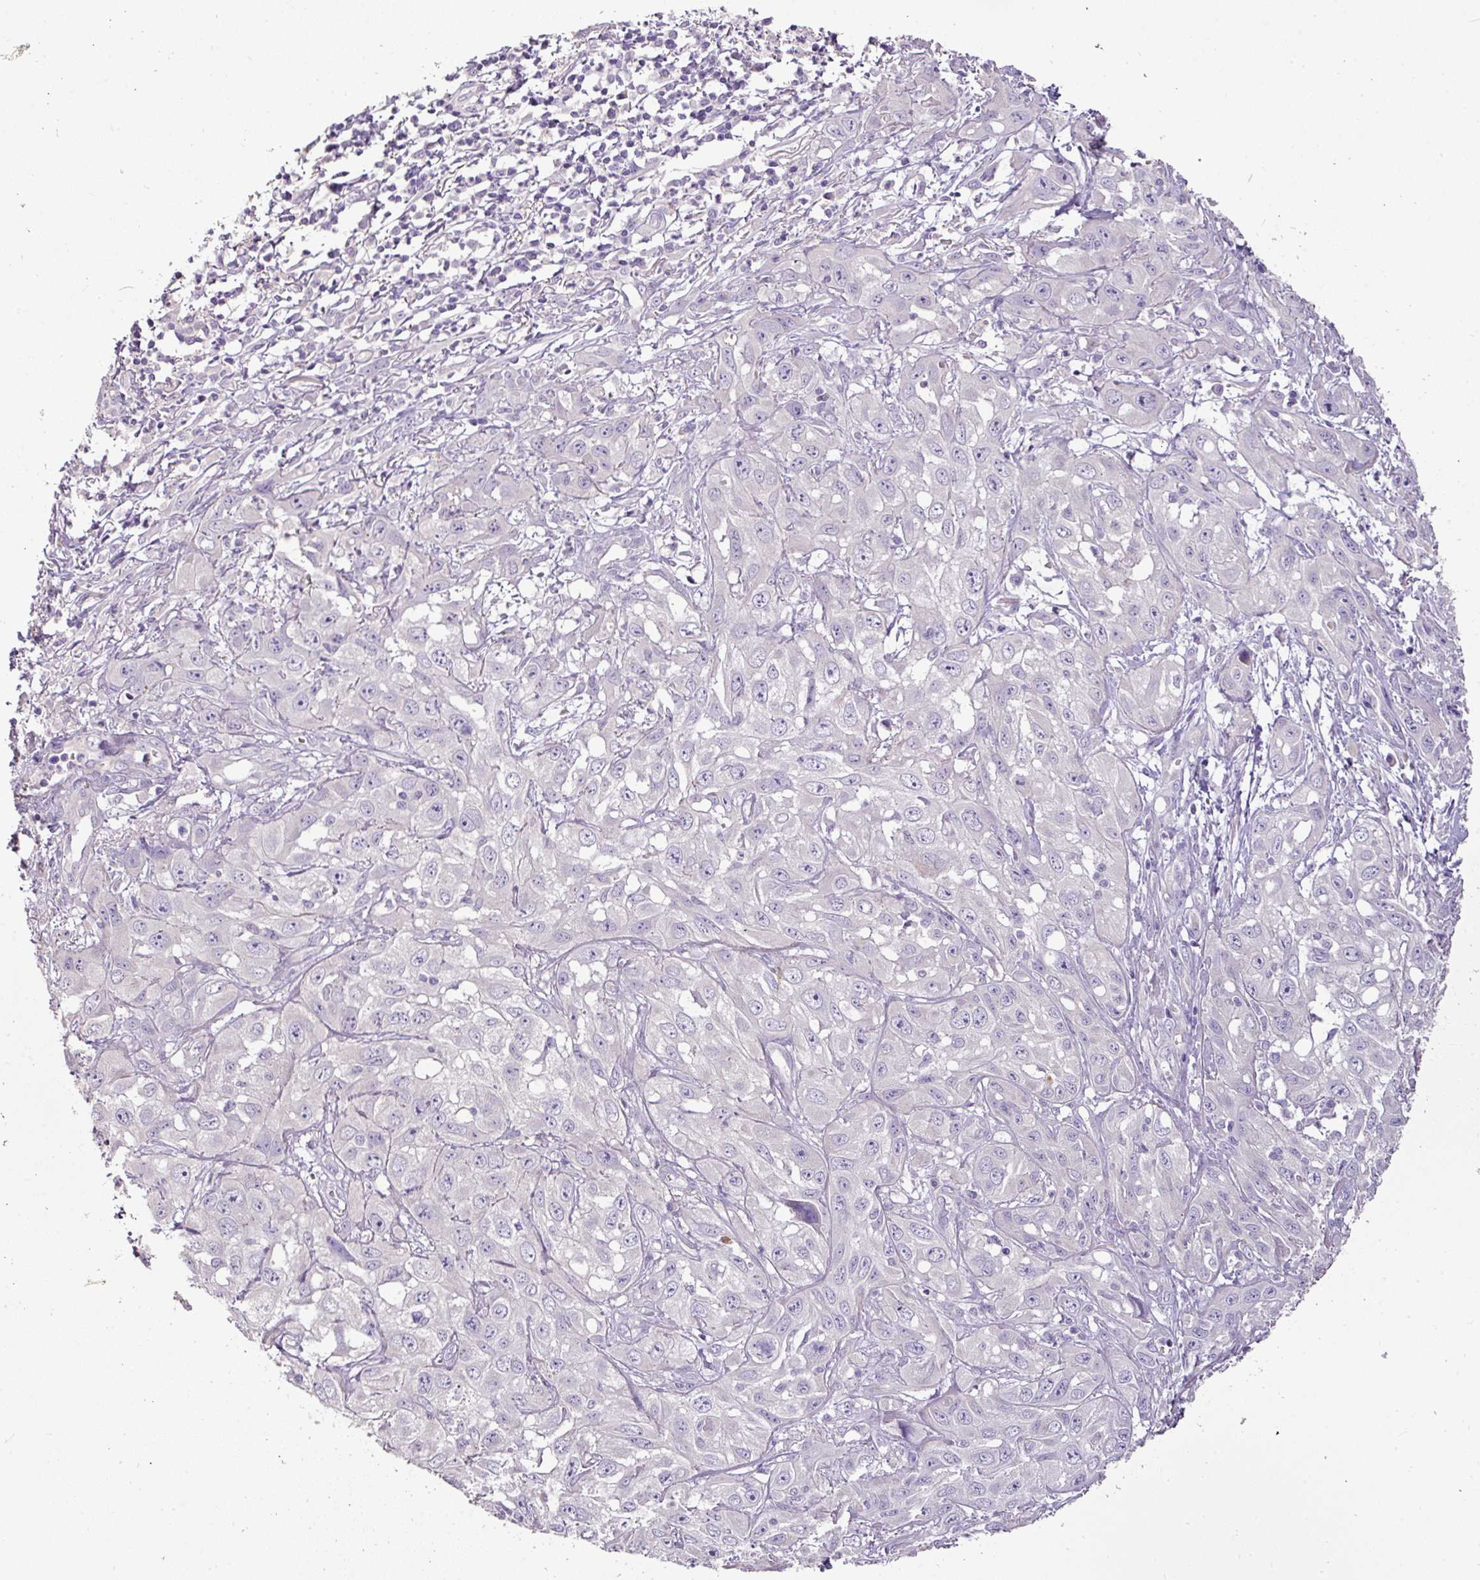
{"staining": {"intensity": "negative", "quantity": "none", "location": "none"}, "tissue": "skin cancer", "cell_type": "Tumor cells", "image_type": "cancer", "snomed": [{"axis": "morphology", "description": "Squamous cell carcinoma, NOS"}, {"axis": "topography", "description": "Skin"}, {"axis": "topography", "description": "Vulva"}], "caption": "Squamous cell carcinoma (skin) stained for a protein using immunohistochemistry (IHC) displays no staining tumor cells.", "gene": "BRINP2", "patient": {"sex": "female", "age": 71}}